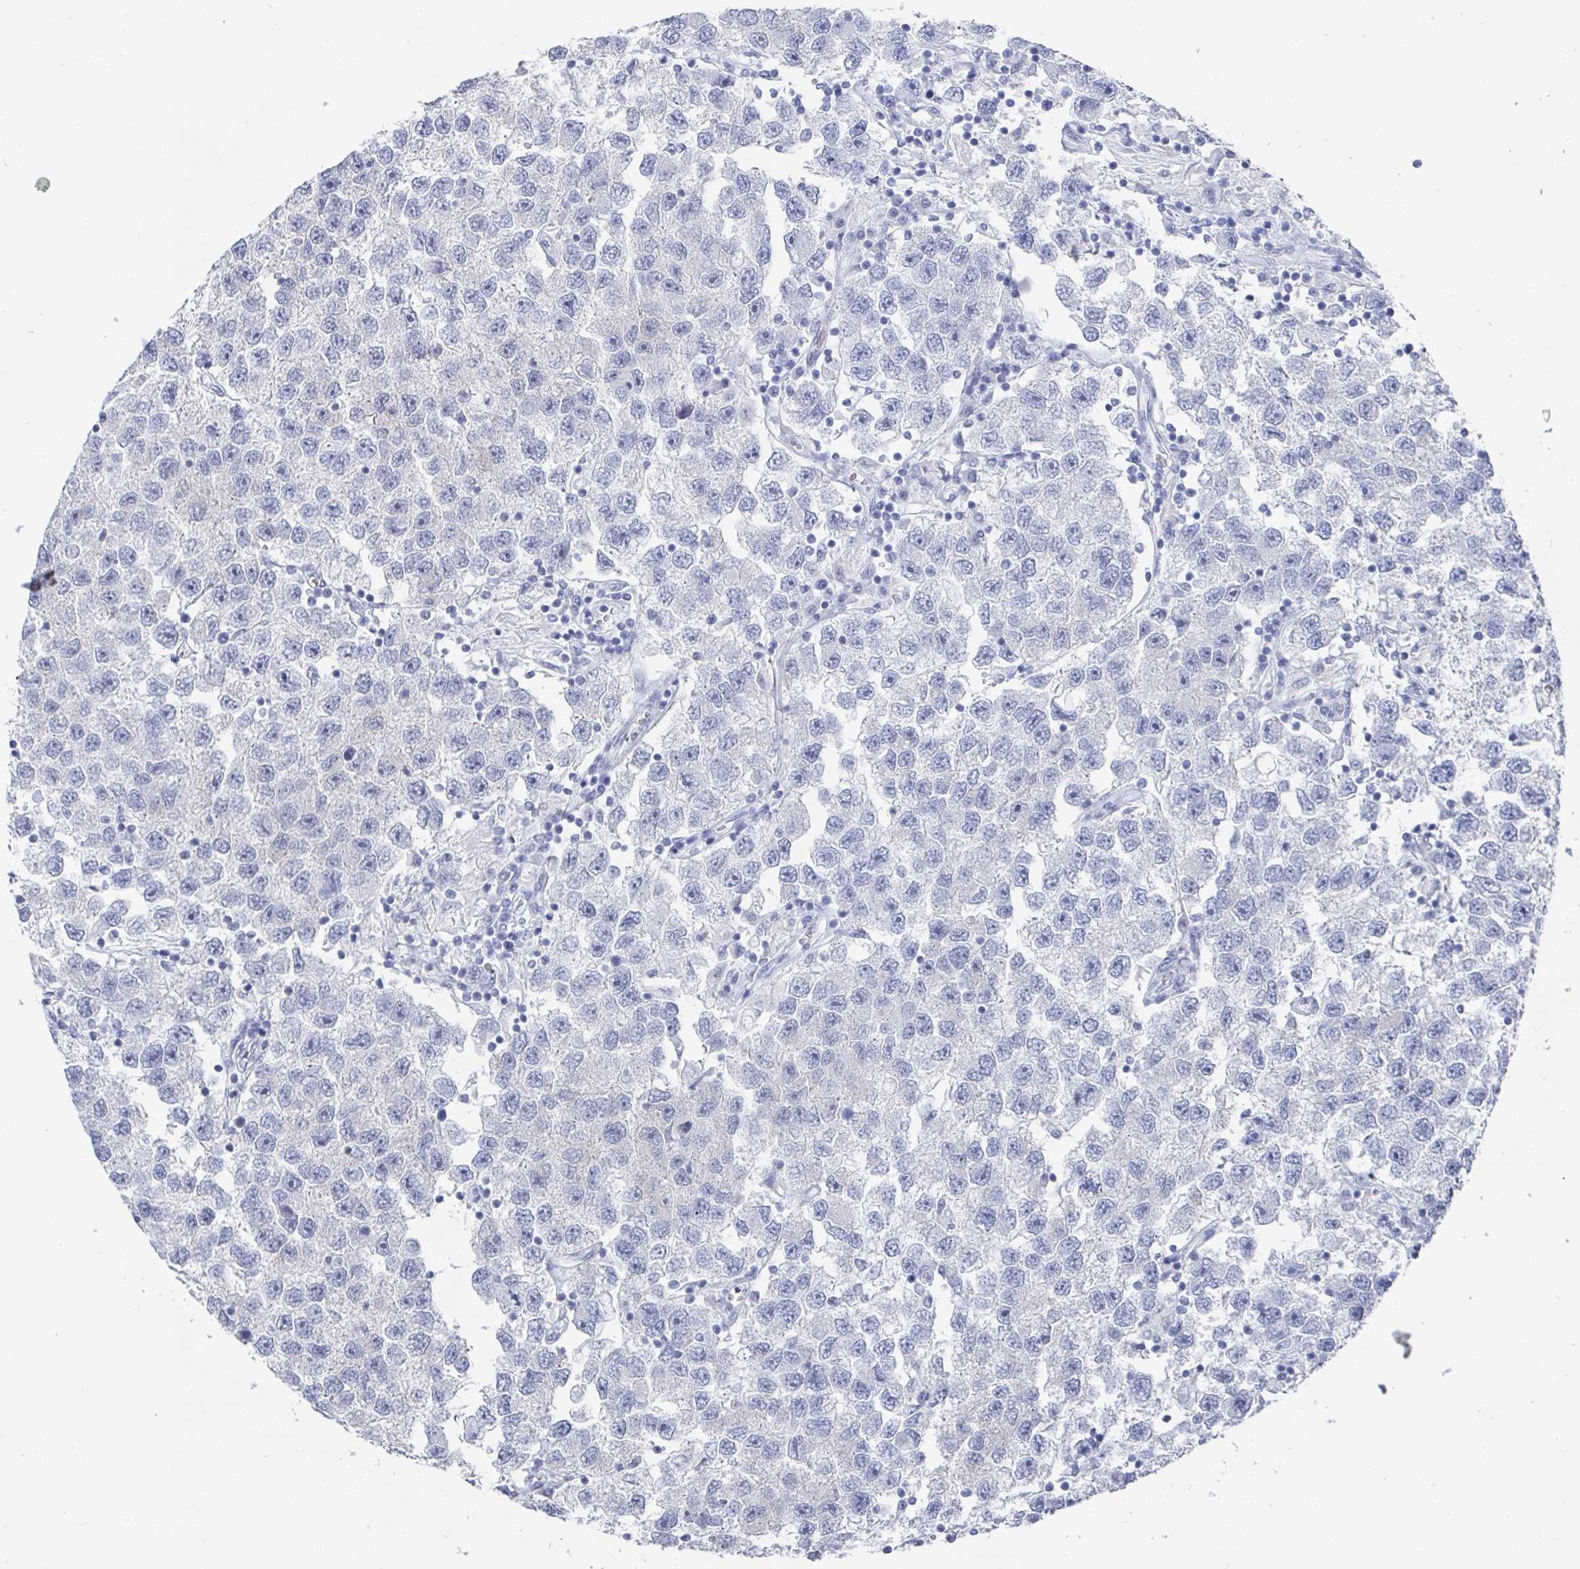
{"staining": {"intensity": "negative", "quantity": "none", "location": "none"}, "tissue": "testis cancer", "cell_type": "Tumor cells", "image_type": "cancer", "snomed": [{"axis": "morphology", "description": "Seminoma, NOS"}, {"axis": "topography", "description": "Testis"}], "caption": "A high-resolution histopathology image shows immunohistochemistry staining of seminoma (testis), which displays no significant positivity in tumor cells. (DAB (3,3'-diaminobenzidine) immunohistochemistry visualized using brightfield microscopy, high magnification).", "gene": "CAMKV", "patient": {"sex": "male", "age": 26}}